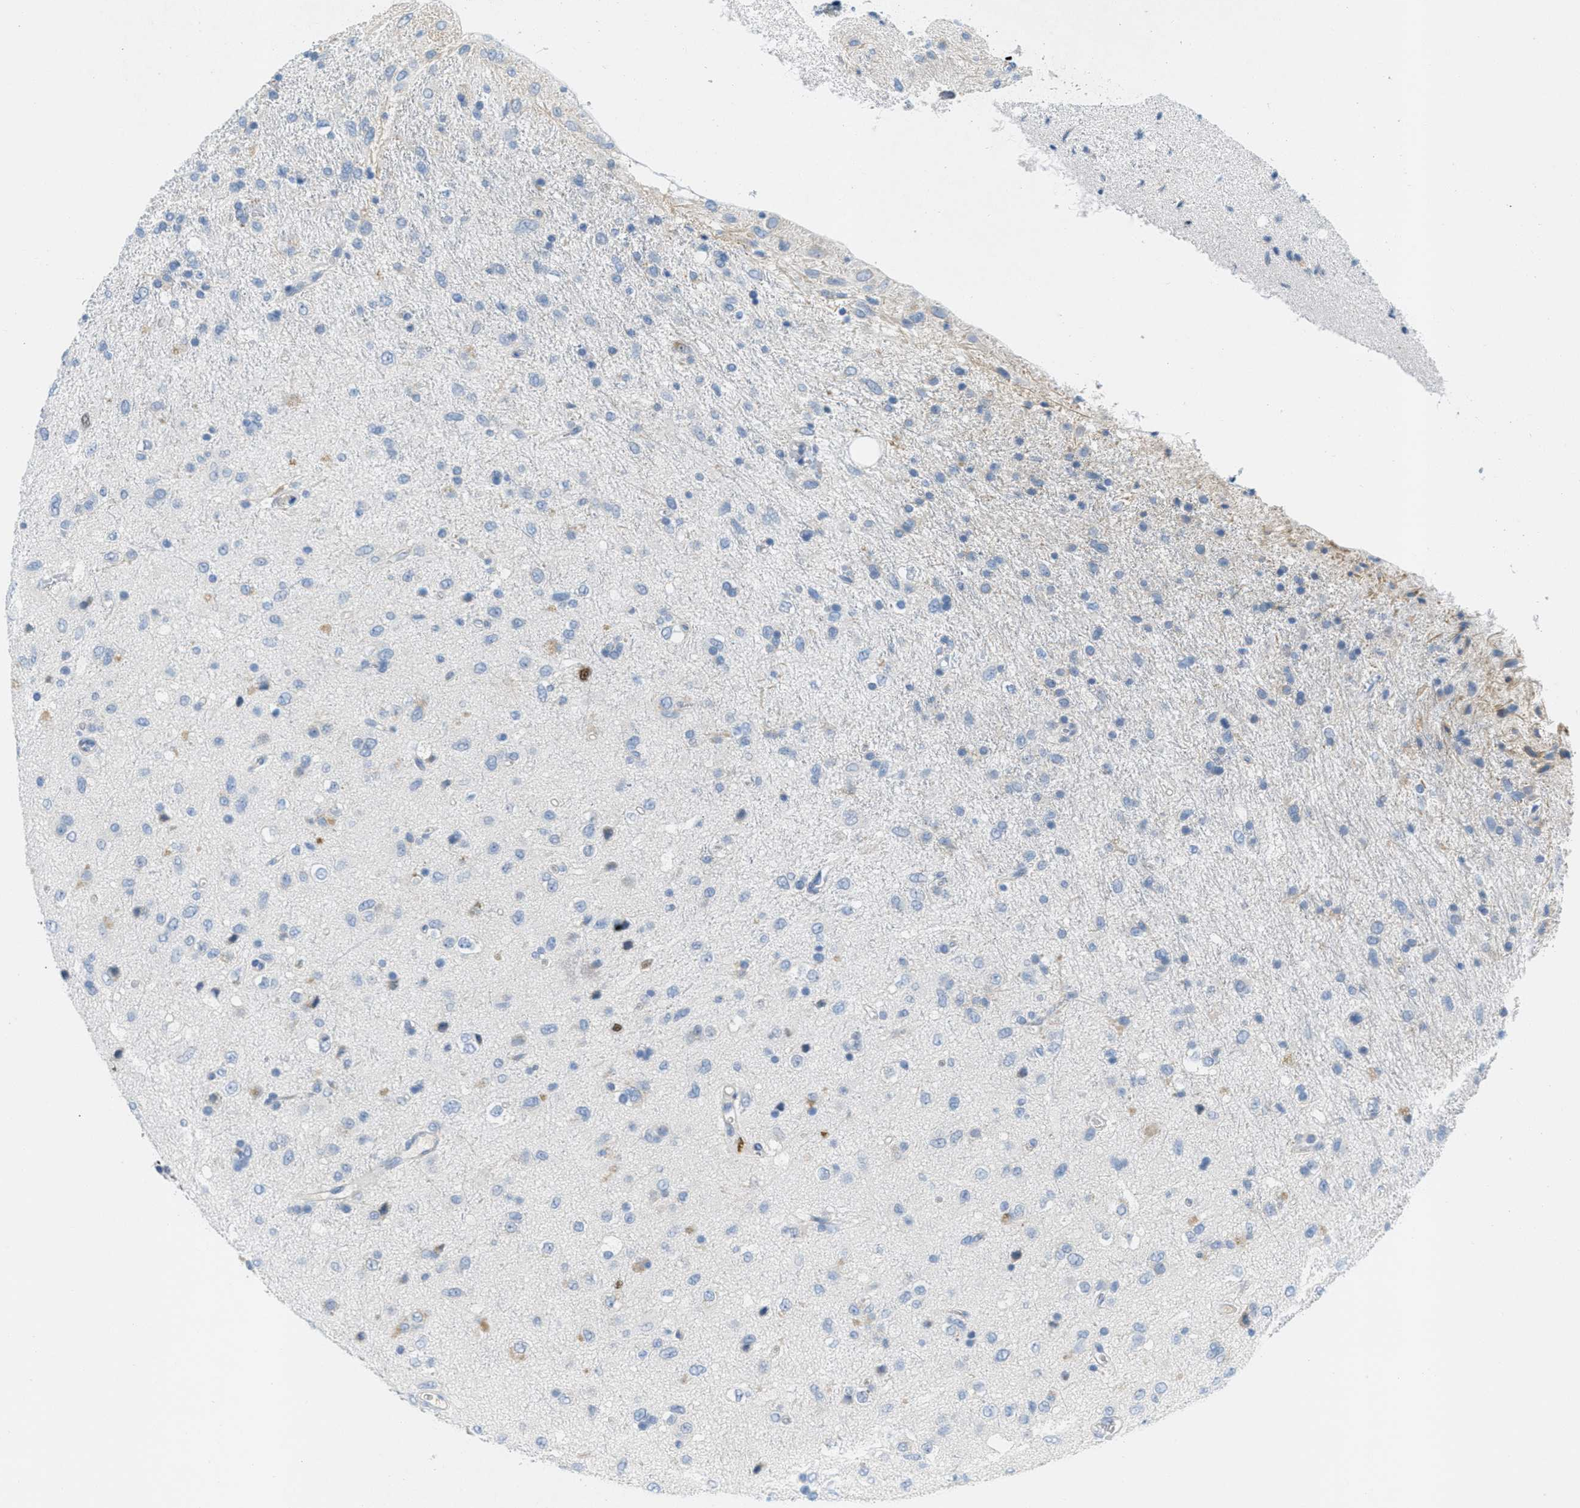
{"staining": {"intensity": "negative", "quantity": "none", "location": "none"}, "tissue": "glioma", "cell_type": "Tumor cells", "image_type": "cancer", "snomed": [{"axis": "morphology", "description": "Glioma, malignant, Low grade"}, {"axis": "topography", "description": "Brain"}], "caption": "A photomicrograph of glioma stained for a protein exhibits no brown staining in tumor cells.", "gene": "ORC6", "patient": {"sex": "male", "age": 77}}